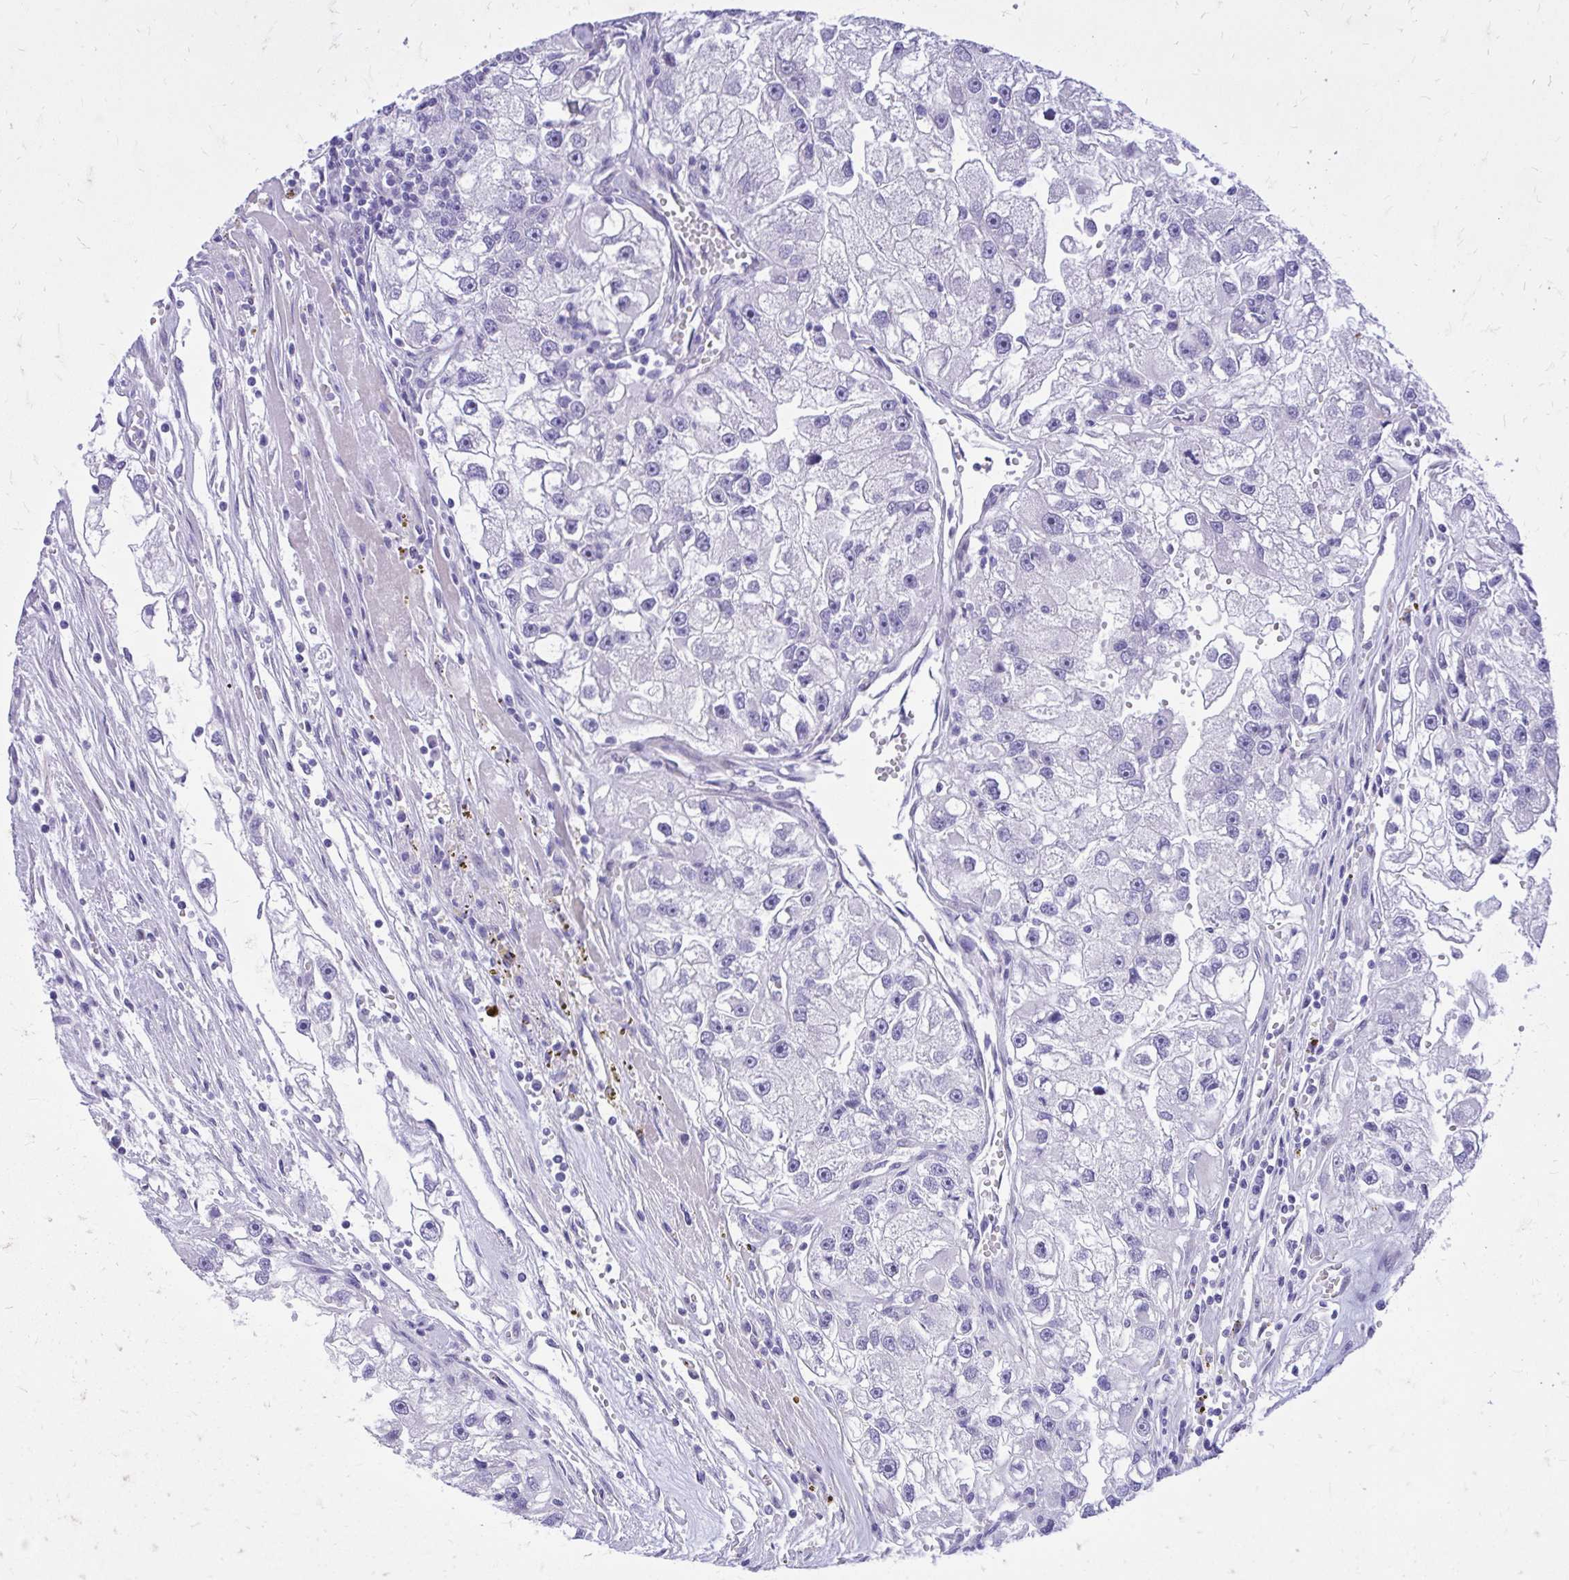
{"staining": {"intensity": "negative", "quantity": "none", "location": "none"}, "tissue": "renal cancer", "cell_type": "Tumor cells", "image_type": "cancer", "snomed": [{"axis": "morphology", "description": "Adenocarcinoma, NOS"}, {"axis": "topography", "description": "Kidney"}], "caption": "Histopathology image shows no significant protein staining in tumor cells of renal cancer (adenocarcinoma).", "gene": "ADAMTSL1", "patient": {"sex": "male", "age": 63}}